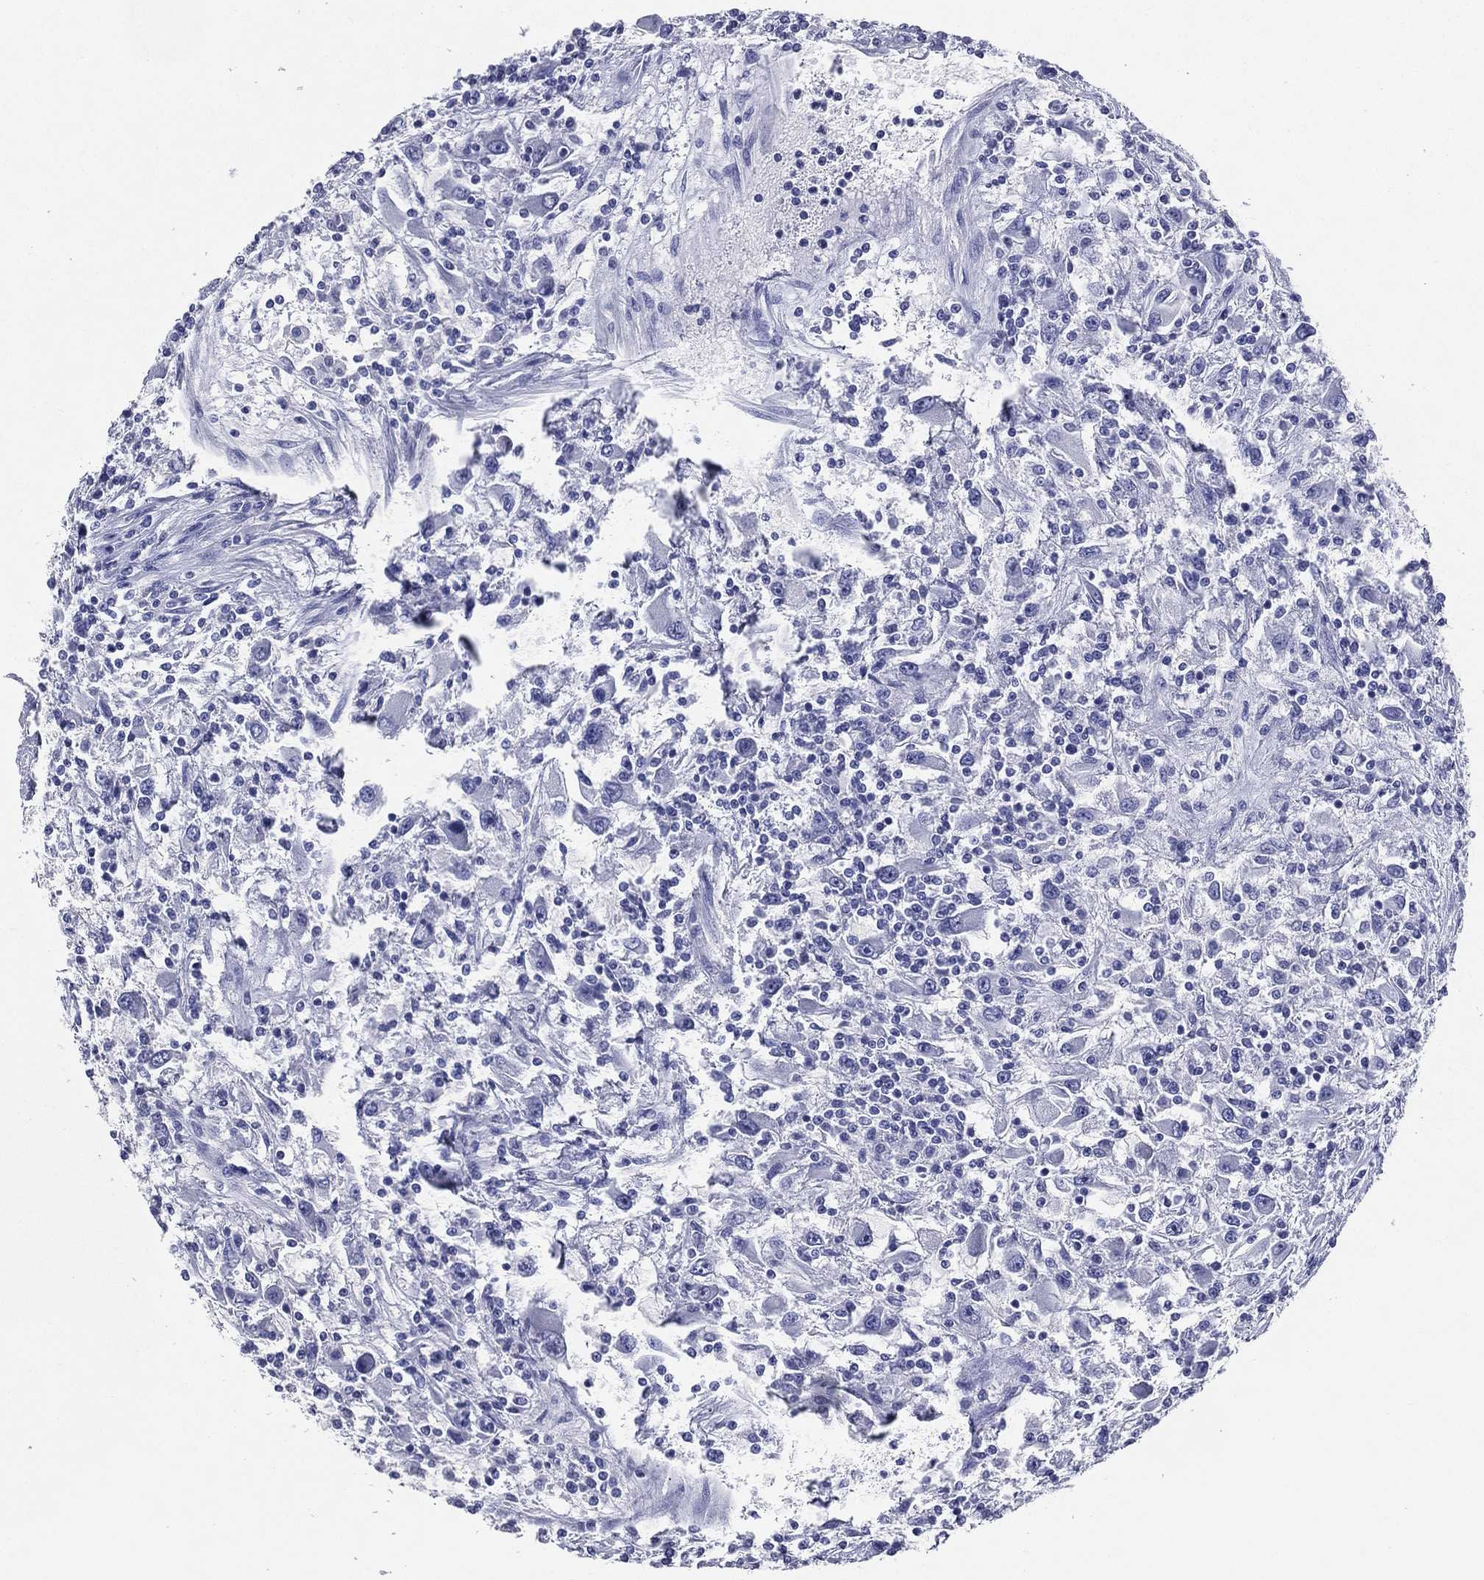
{"staining": {"intensity": "negative", "quantity": "none", "location": "none"}, "tissue": "renal cancer", "cell_type": "Tumor cells", "image_type": "cancer", "snomed": [{"axis": "morphology", "description": "Adenocarcinoma, NOS"}, {"axis": "topography", "description": "Kidney"}], "caption": "DAB (3,3'-diaminobenzidine) immunohistochemical staining of renal cancer demonstrates no significant staining in tumor cells.", "gene": "ACE2", "patient": {"sex": "female", "age": 67}}